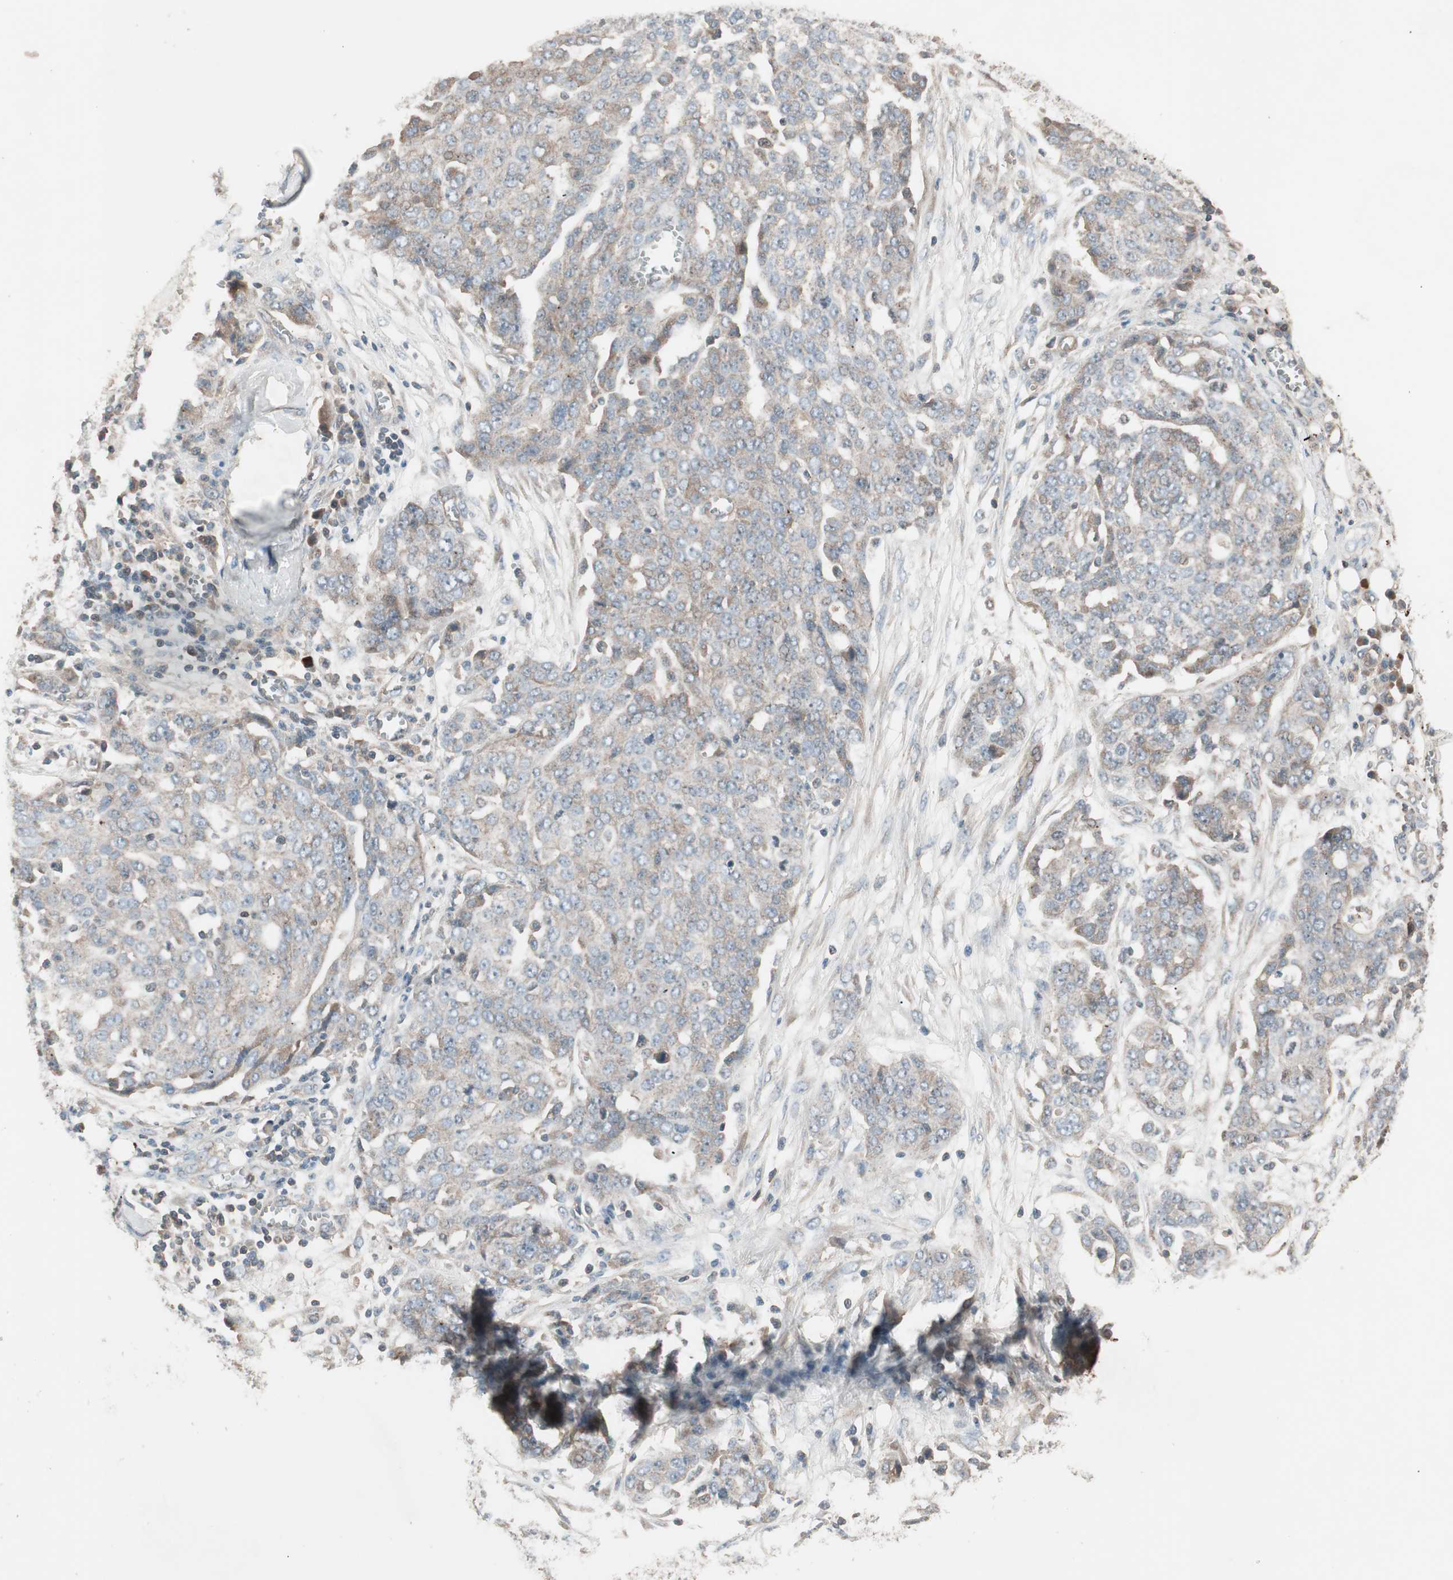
{"staining": {"intensity": "weak", "quantity": "25%-75%", "location": "cytoplasmic/membranous"}, "tissue": "ovarian cancer", "cell_type": "Tumor cells", "image_type": "cancer", "snomed": [{"axis": "morphology", "description": "Cystadenocarcinoma, serous, NOS"}, {"axis": "topography", "description": "Soft tissue"}, {"axis": "topography", "description": "Ovary"}], "caption": "Immunohistochemistry histopathology image of ovarian cancer (serous cystadenocarcinoma) stained for a protein (brown), which demonstrates low levels of weak cytoplasmic/membranous staining in approximately 25%-75% of tumor cells.", "gene": "TFPI", "patient": {"sex": "female", "age": 57}}